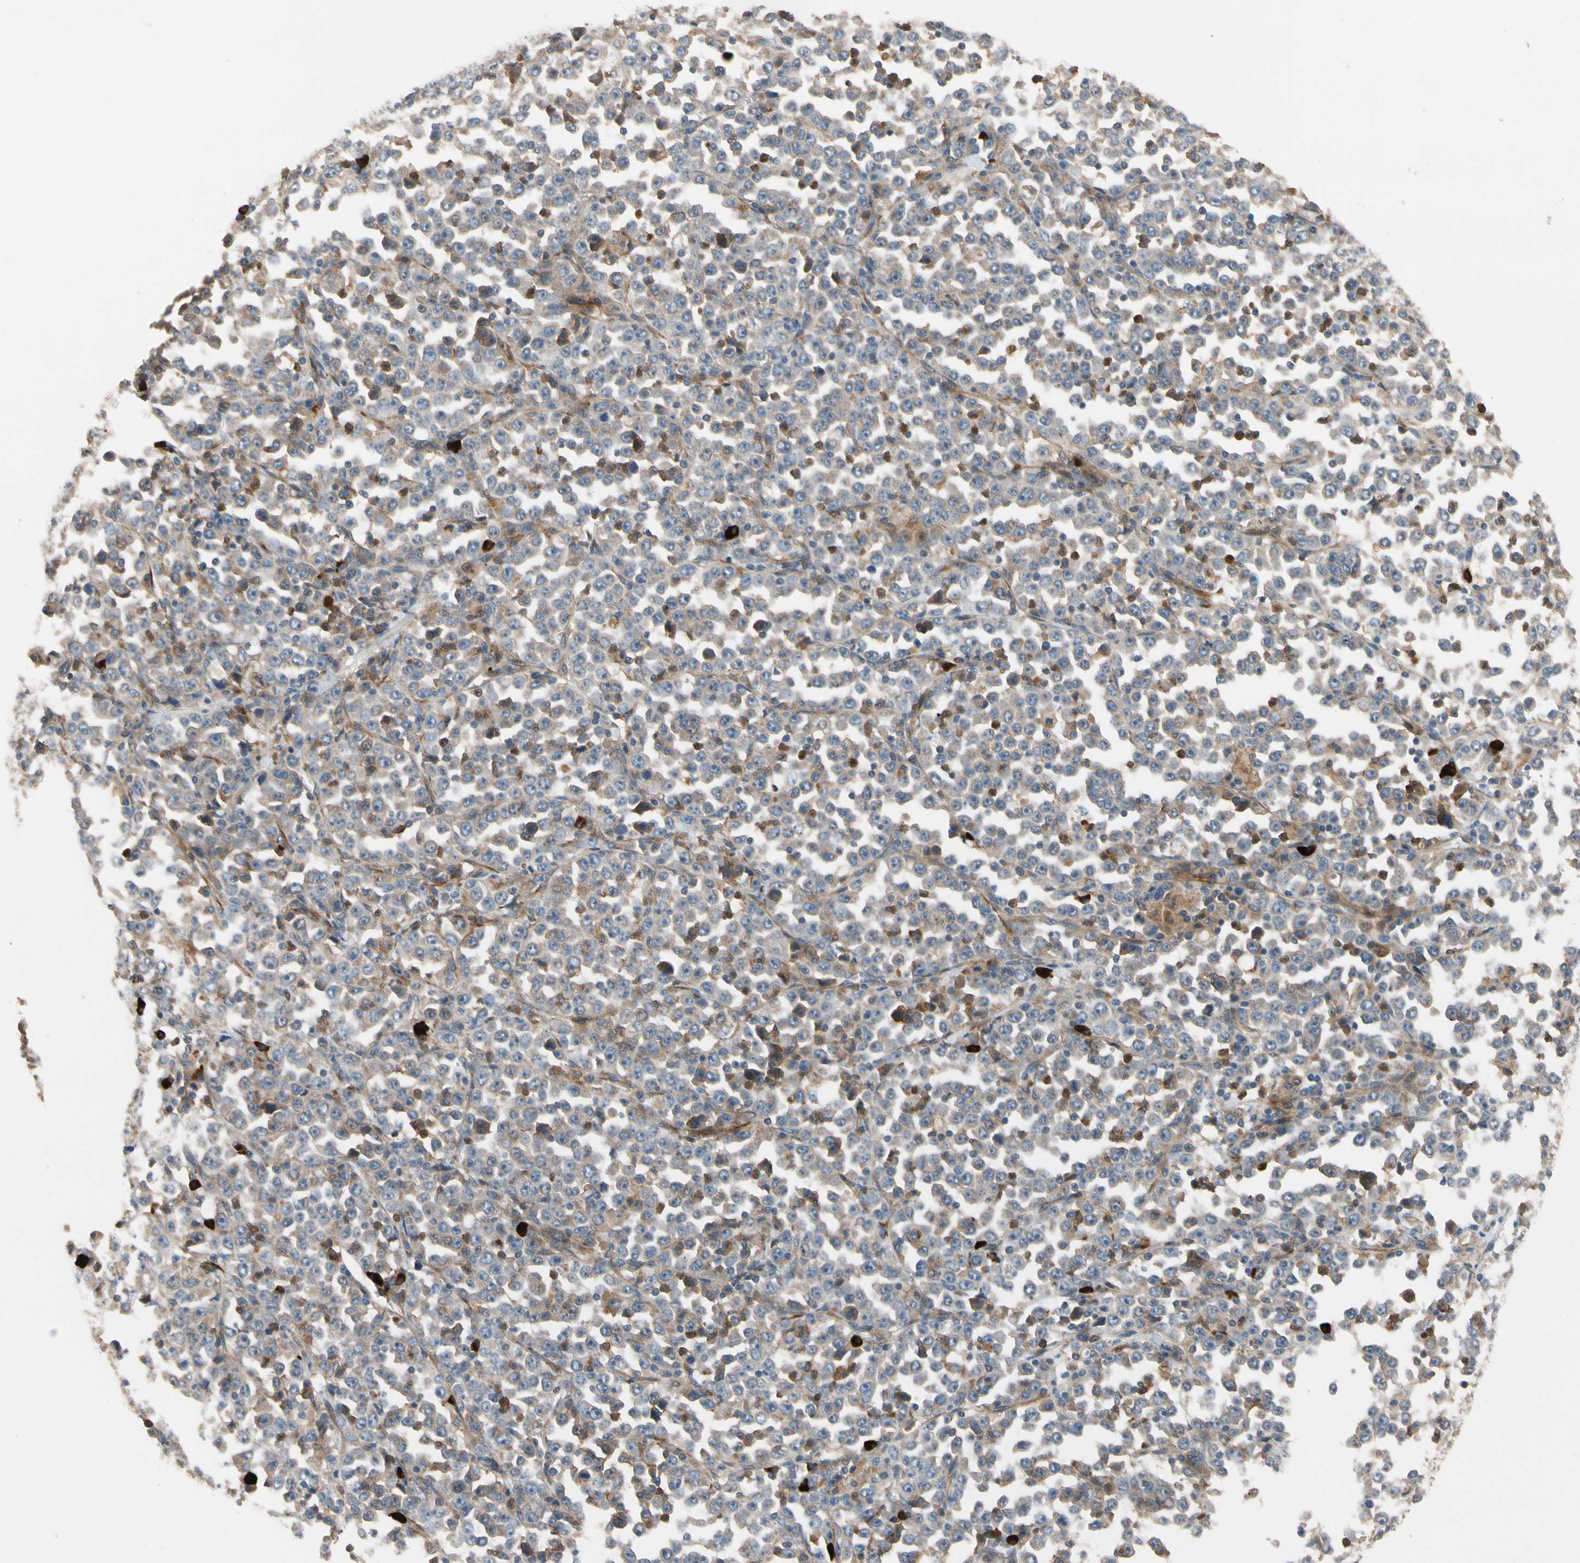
{"staining": {"intensity": "weak", "quantity": "25%-75%", "location": "cytoplasmic/membranous"}, "tissue": "stomach cancer", "cell_type": "Tumor cells", "image_type": "cancer", "snomed": [{"axis": "morphology", "description": "Normal tissue, NOS"}, {"axis": "morphology", "description": "Adenocarcinoma, NOS"}, {"axis": "topography", "description": "Stomach, upper"}, {"axis": "topography", "description": "Stomach"}], "caption": "IHC image of neoplastic tissue: stomach adenocarcinoma stained using immunohistochemistry reveals low levels of weak protein expression localized specifically in the cytoplasmic/membranous of tumor cells, appearing as a cytoplasmic/membranous brown color.", "gene": "FGD6", "patient": {"sex": "male", "age": 59}}